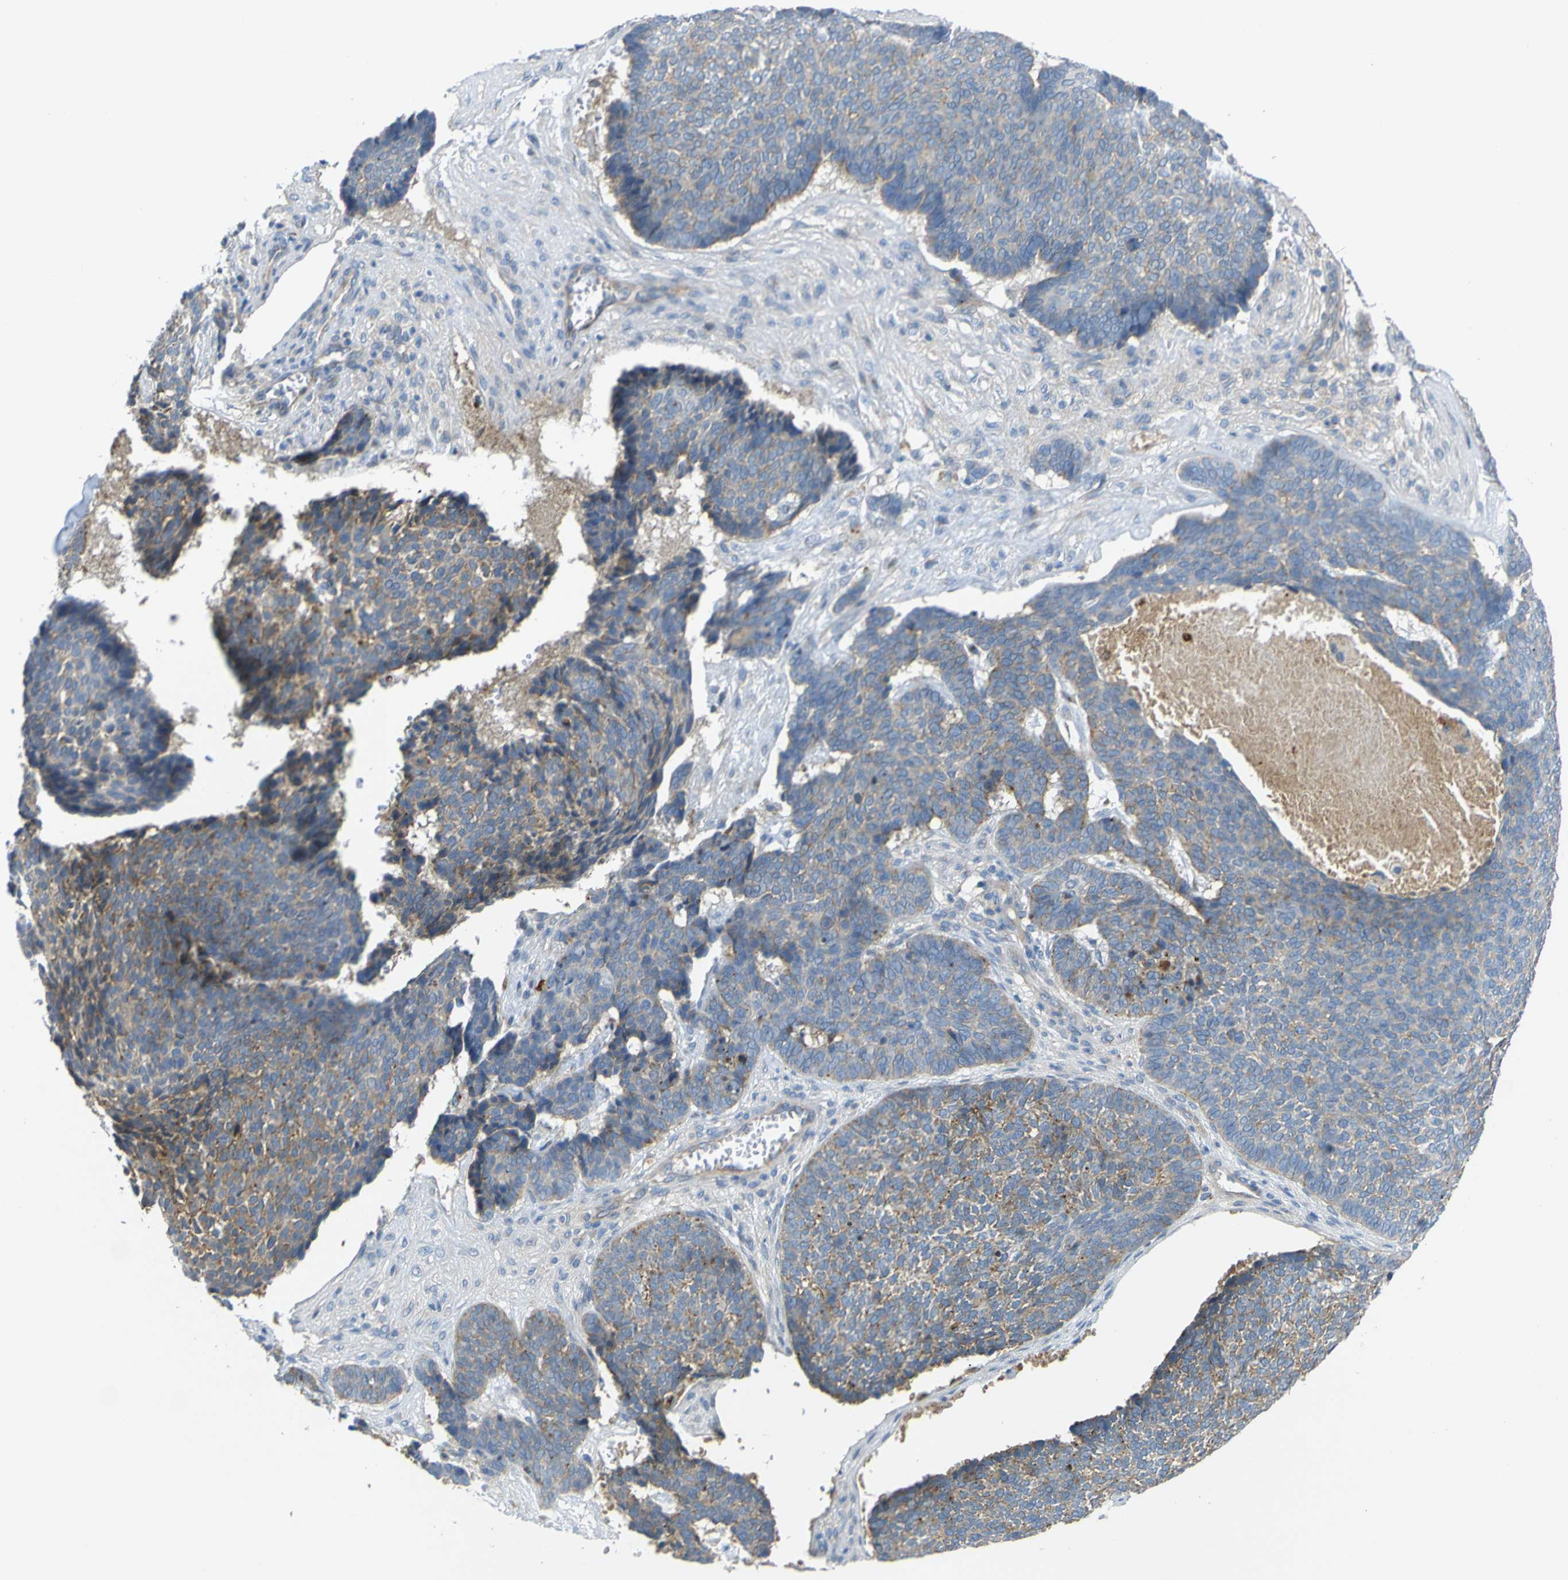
{"staining": {"intensity": "moderate", "quantity": ">75%", "location": "cytoplasmic/membranous"}, "tissue": "skin cancer", "cell_type": "Tumor cells", "image_type": "cancer", "snomed": [{"axis": "morphology", "description": "Basal cell carcinoma"}, {"axis": "topography", "description": "Skin"}], "caption": "A high-resolution histopathology image shows IHC staining of skin cancer (basal cell carcinoma), which exhibits moderate cytoplasmic/membranous positivity in about >75% of tumor cells.", "gene": "SYPL1", "patient": {"sex": "male", "age": 84}}